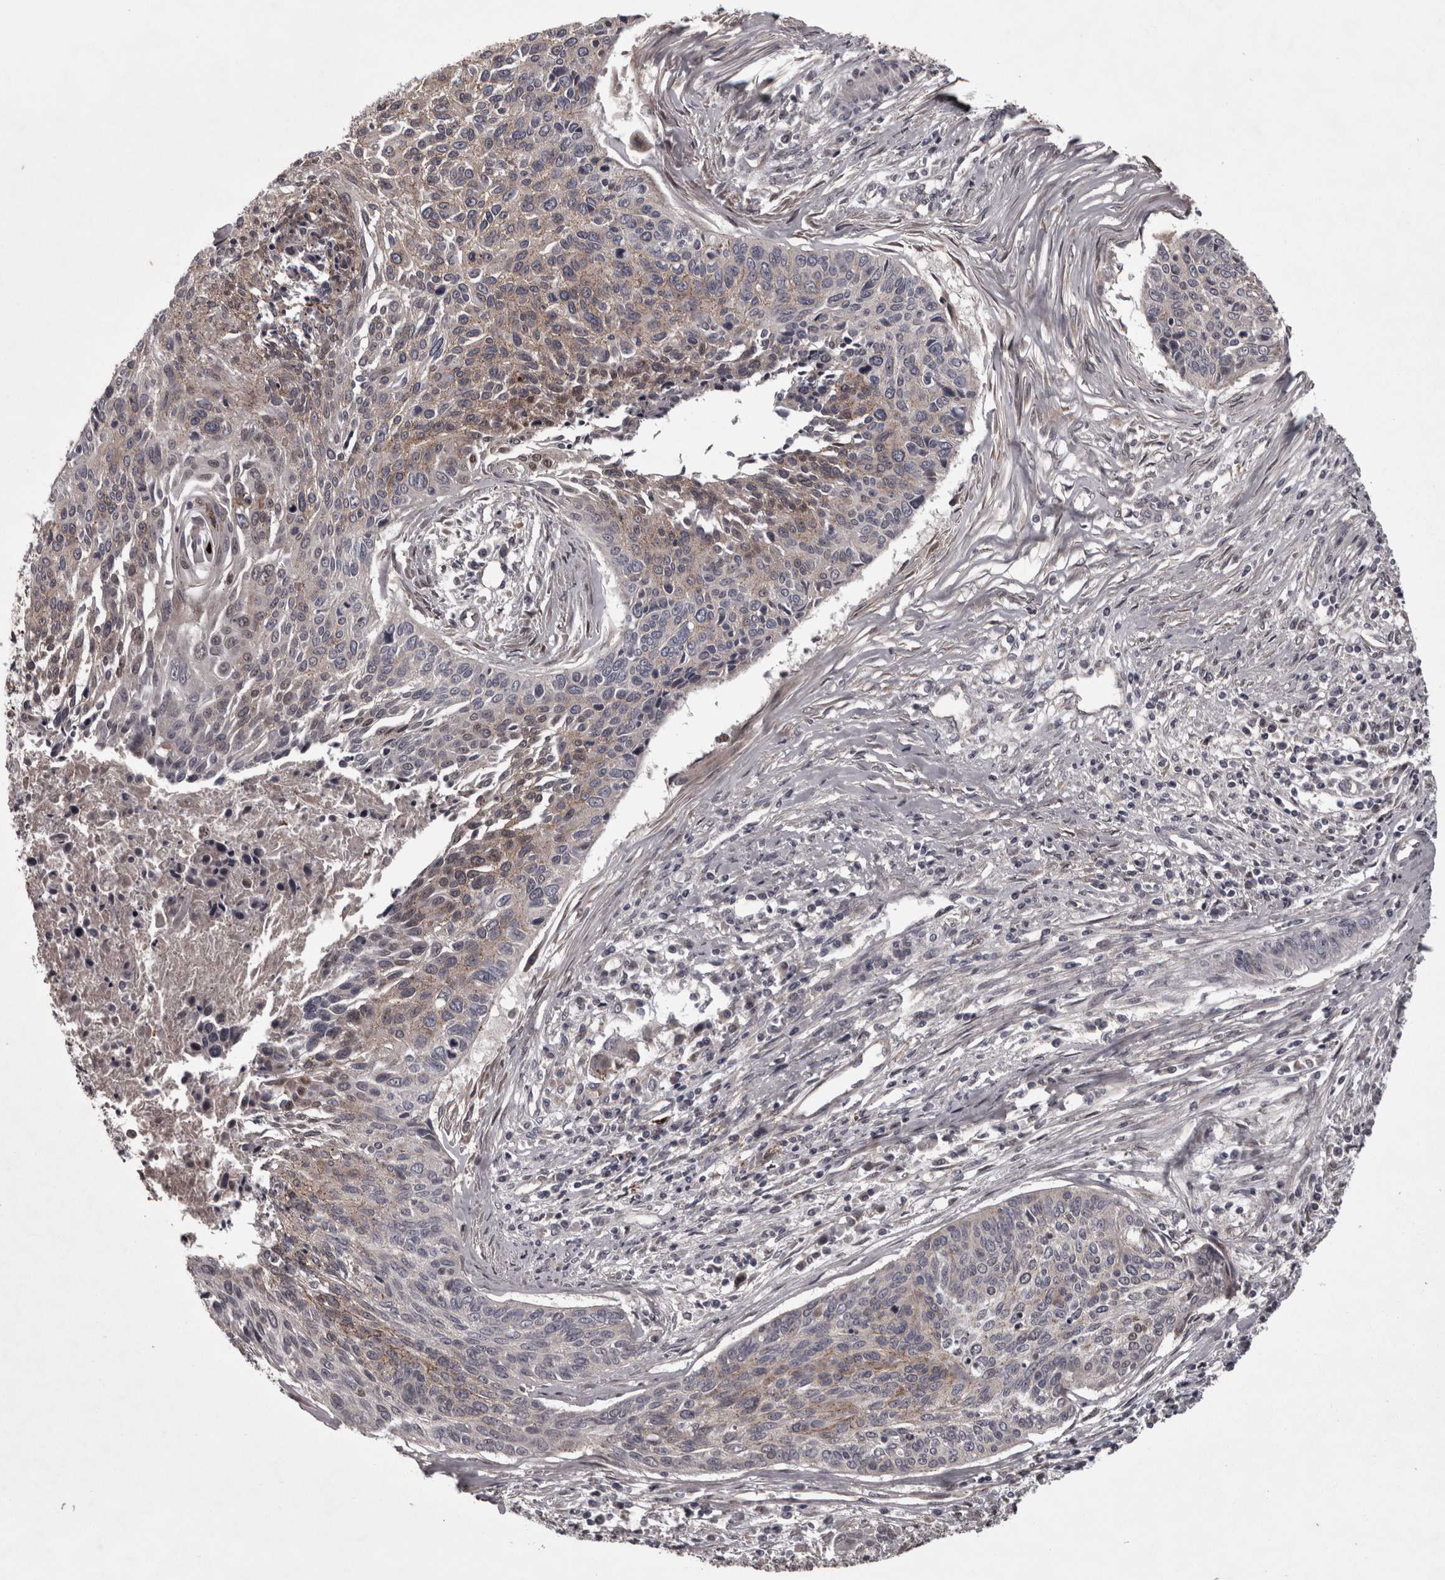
{"staining": {"intensity": "weak", "quantity": ">75%", "location": "cytoplasmic/membranous"}, "tissue": "cervical cancer", "cell_type": "Tumor cells", "image_type": "cancer", "snomed": [{"axis": "morphology", "description": "Squamous cell carcinoma, NOS"}, {"axis": "topography", "description": "Cervix"}], "caption": "Cervical cancer (squamous cell carcinoma) stained with a protein marker demonstrates weak staining in tumor cells.", "gene": "PCDH17", "patient": {"sex": "female", "age": 55}}